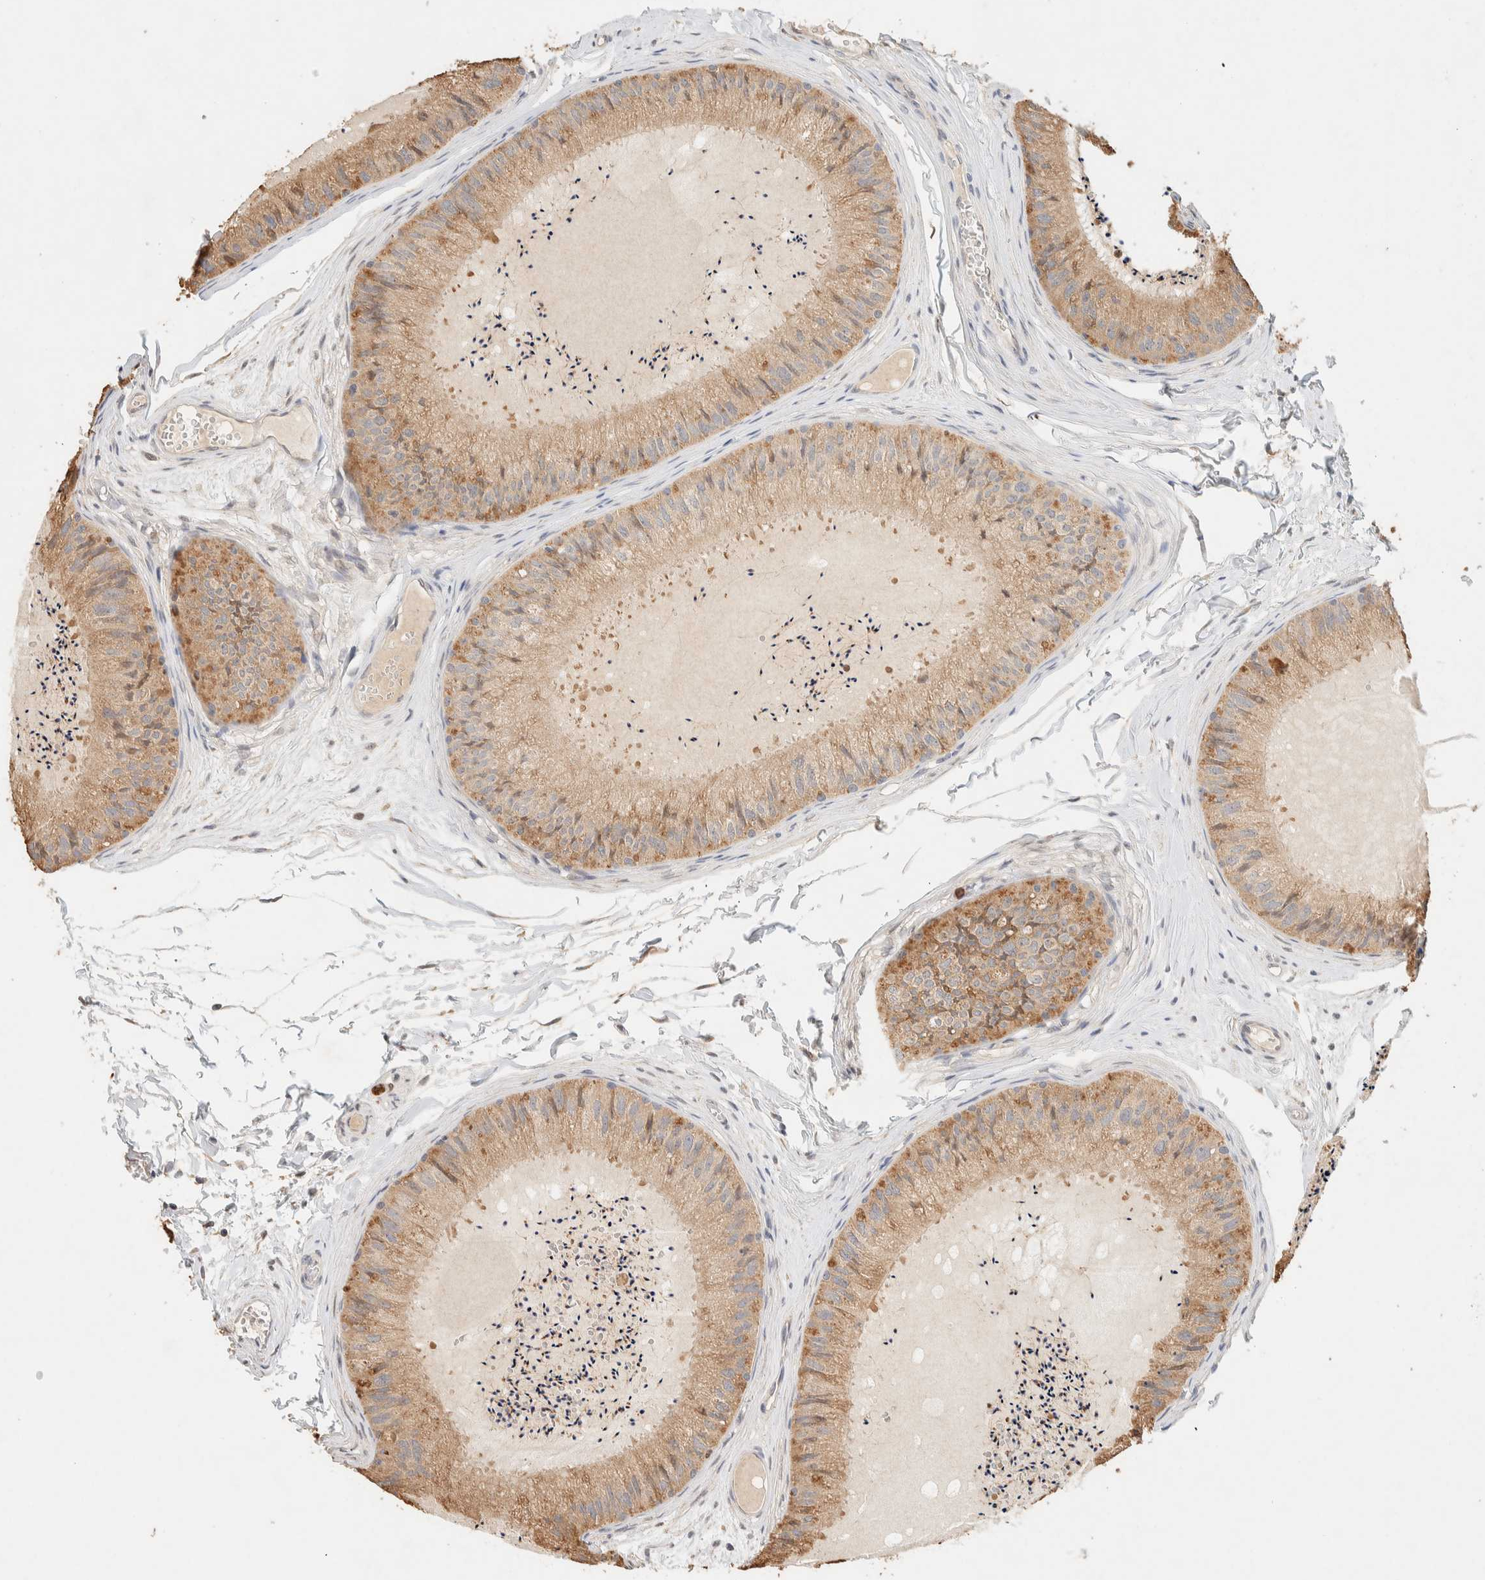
{"staining": {"intensity": "moderate", "quantity": ">75%", "location": "cytoplasmic/membranous"}, "tissue": "epididymis", "cell_type": "Glandular cells", "image_type": "normal", "snomed": [{"axis": "morphology", "description": "Normal tissue, NOS"}, {"axis": "topography", "description": "Epididymis"}], "caption": "High-power microscopy captured an immunohistochemistry (IHC) histopathology image of normal epididymis, revealing moderate cytoplasmic/membranous positivity in about >75% of glandular cells. Nuclei are stained in blue.", "gene": "TTC3", "patient": {"sex": "male", "age": 31}}